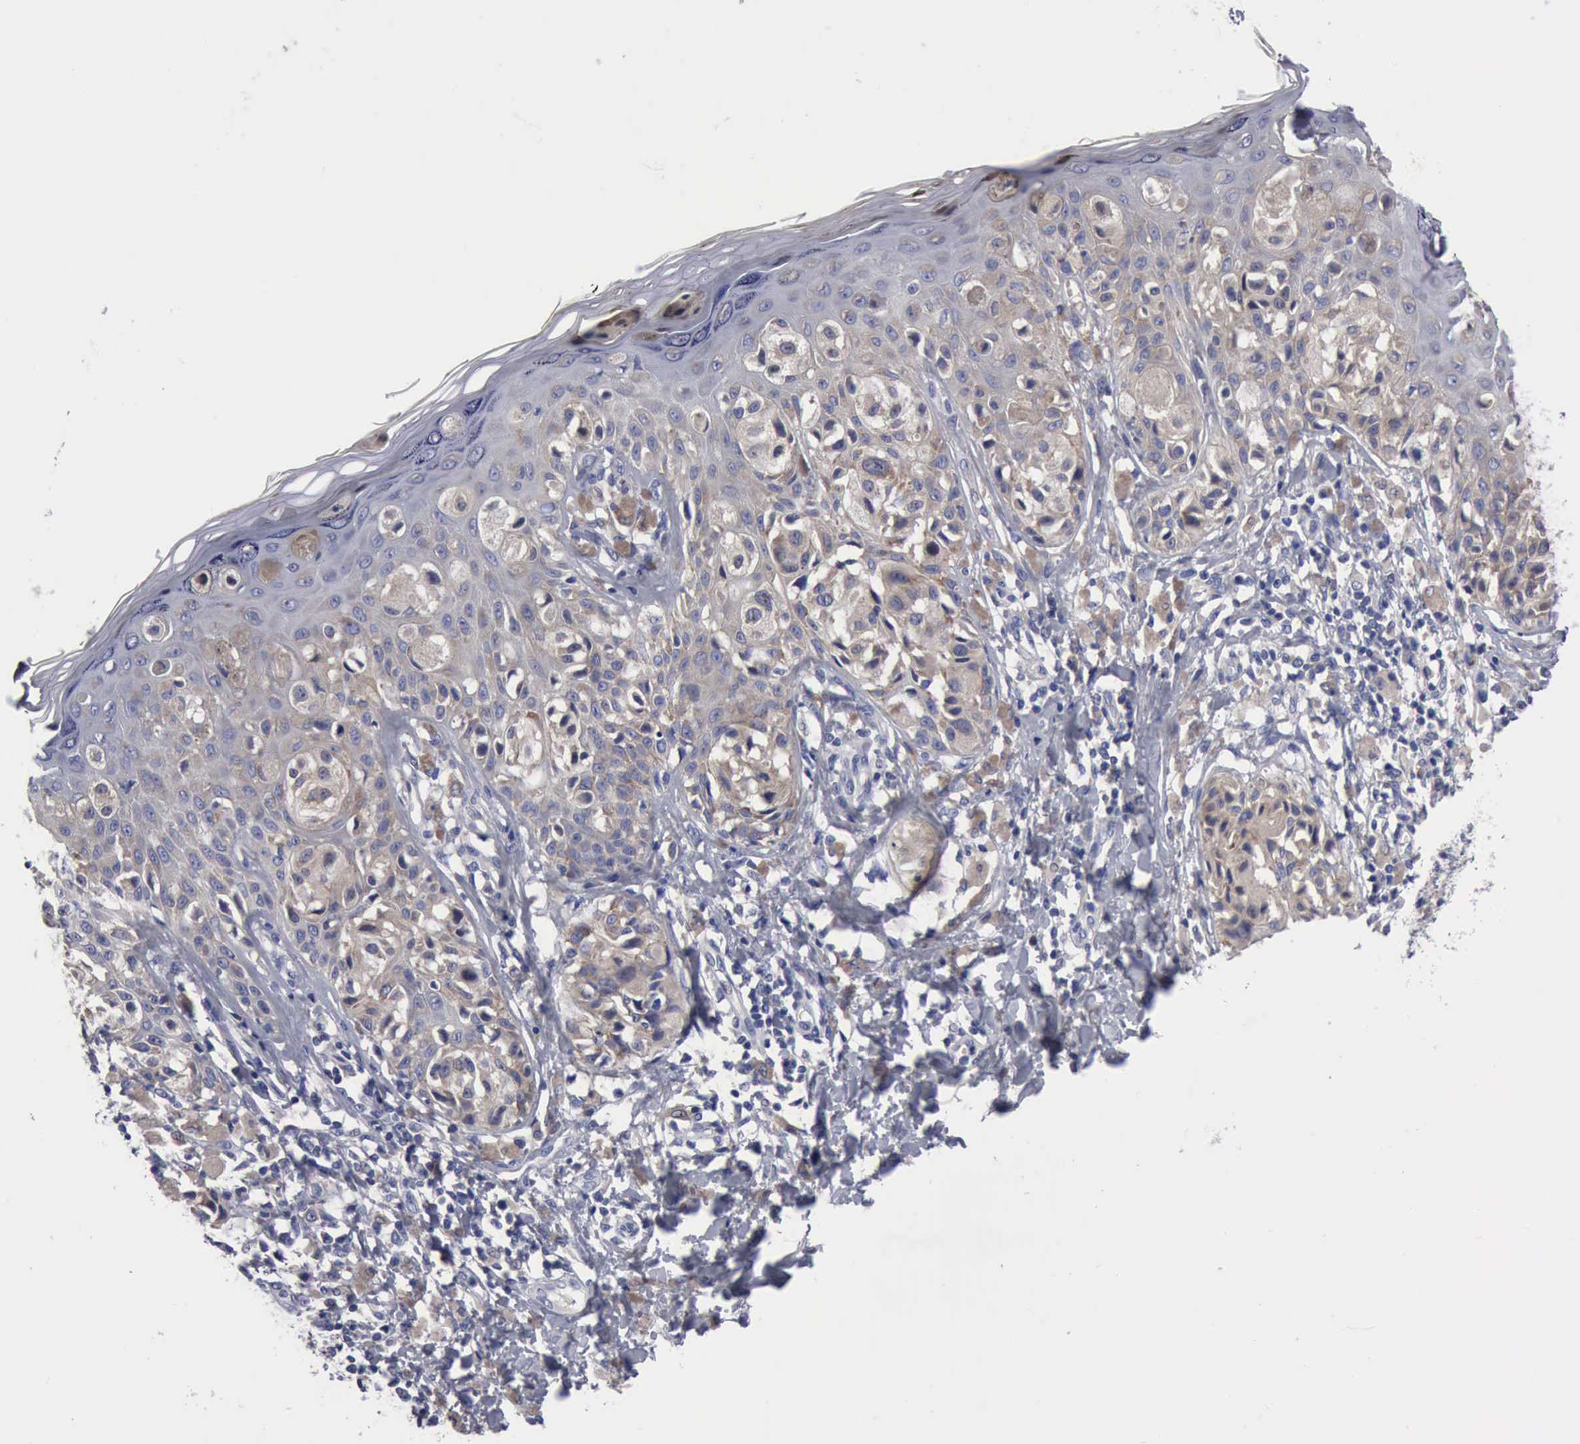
{"staining": {"intensity": "weak", "quantity": "<25%", "location": "cytoplasmic/membranous"}, "tissue": "melanoma", "cell_type": "Tumor cells", "image_type": "cancer", "snomed": [{"axis": "morphology", "description": "Malignant melanoma, NOS"}, {"axis": "topography", "description": "Skin"}], "caption": "This is an IHC photomicrograph of melanoma. There is no staining in tumor cells.", "gene": "TXLNG", "patient": {"sex": "female", "age": 55}}